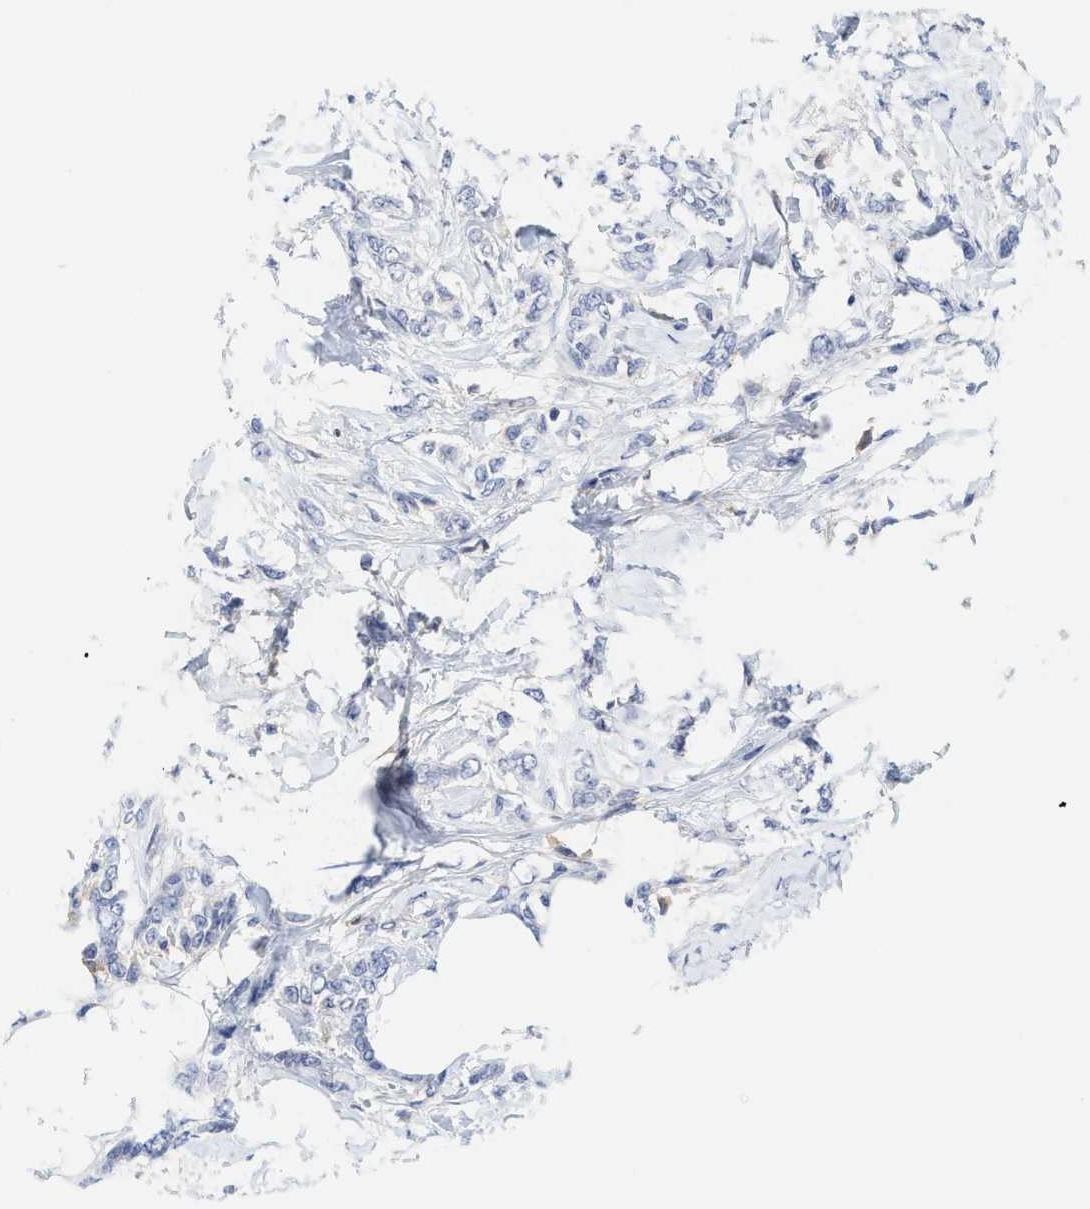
{"staining": {"intensity": "negative", "quantity": "none", "location": "none"}, "tissue": "breast cancer", "cell_type": "Tumor cells", "image_type": "cancer", "snomed": [{"axis": "morphology", "description": "Lobular carcinoma, in situ"}, {"axis": "morphology", "description": "Lobular carcinoma"}, {"axis": "topography", "description": "Breast"}], "caption": "DAB (3,3'-diaminobenzidine) immunohistochemical staining of breast cancer (lobular carcinoma in situ) demonstrates no significant expression in tumor cells.", "gene": "C2", "patient": {"sex": "female", "age": 41}}